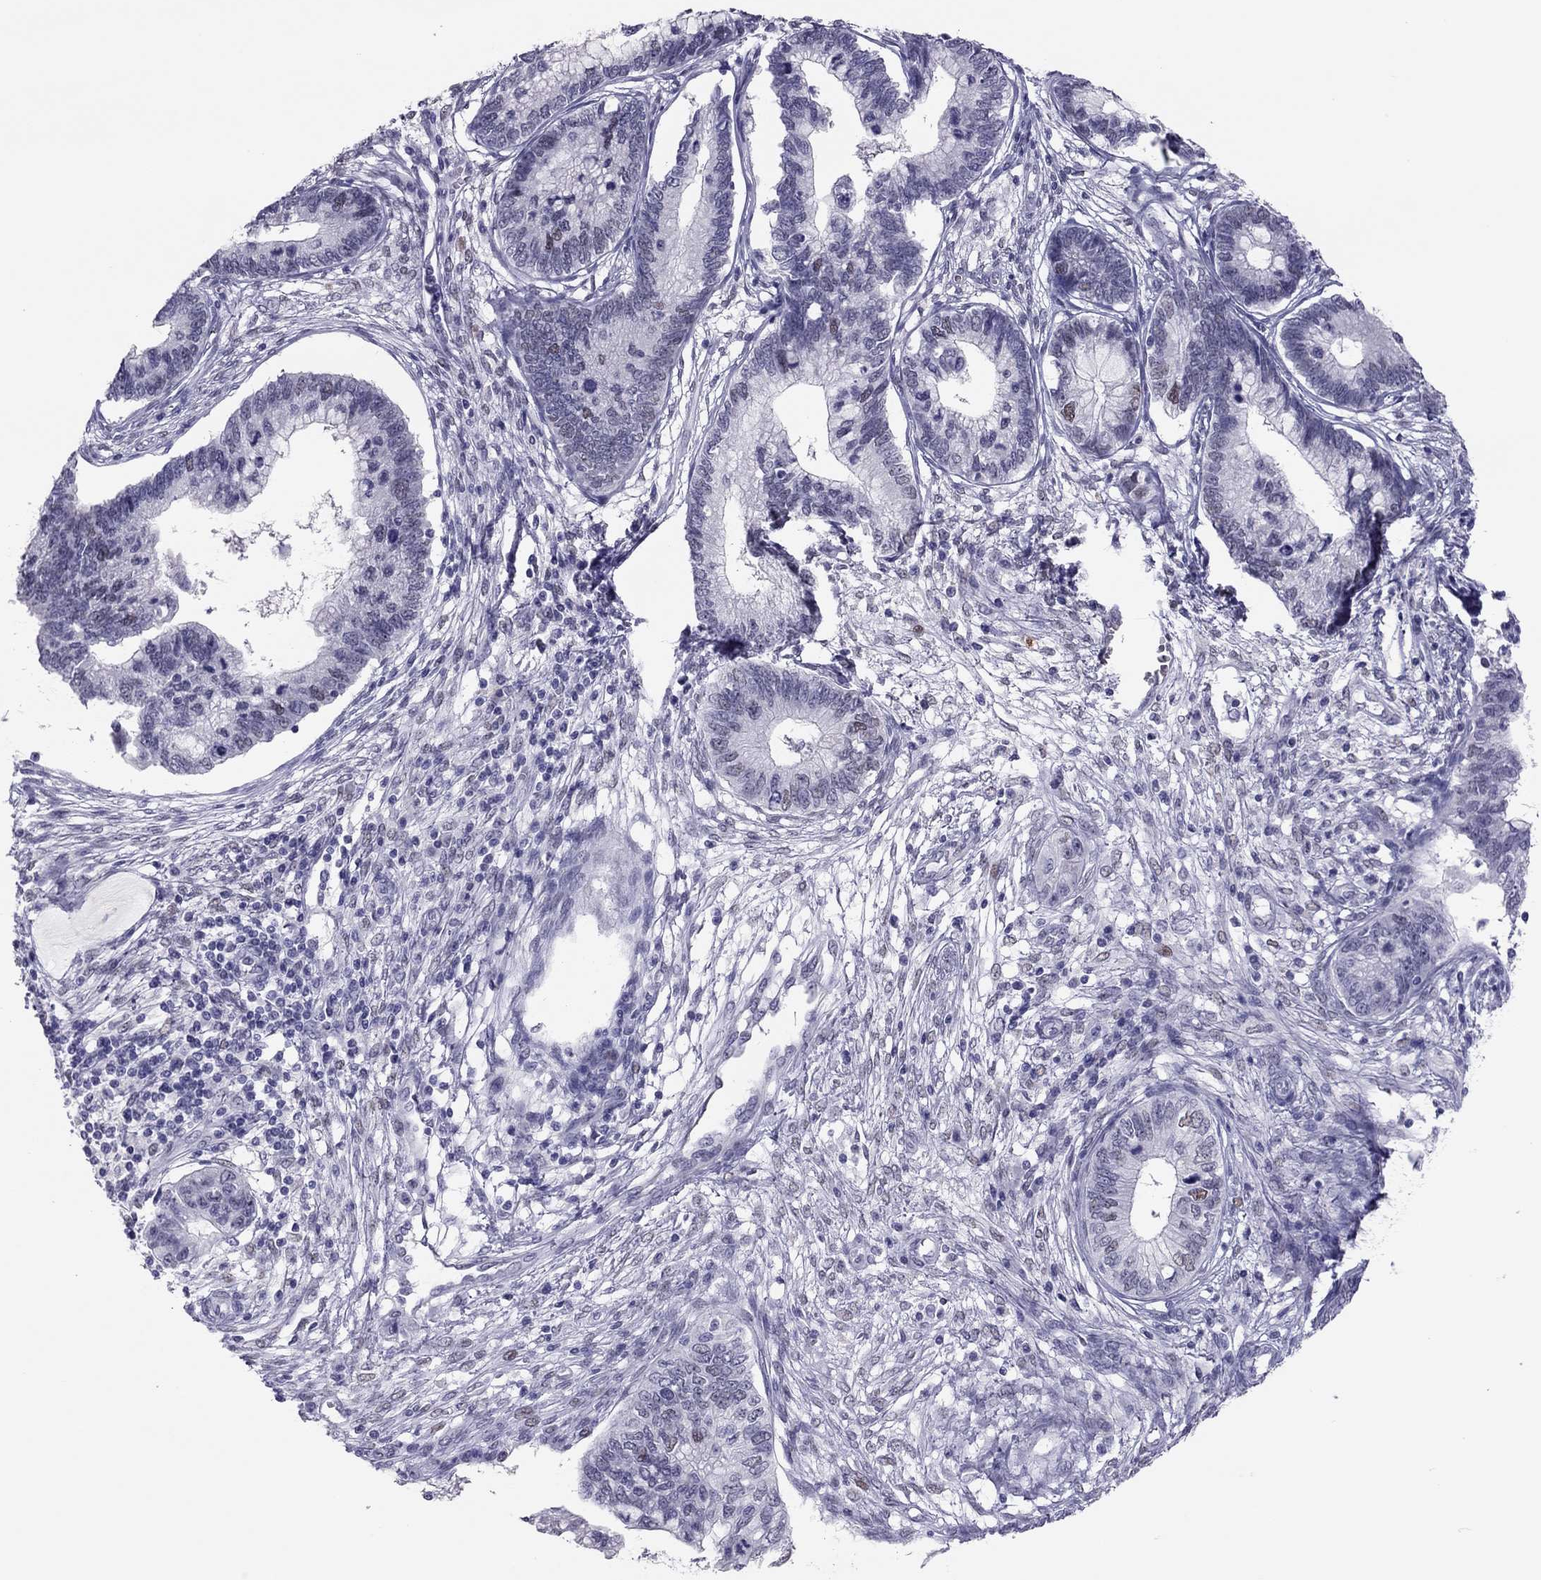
{"staining": {"intensity": "weak", "quantity": "<25%", "location": "nuclear"}, "tissue": "cervical cancer", "cell_type": "Tumor cells", "image_type": "cancer", "snomed": [{"axis": "morphology", "description": "Adenocarcinoma, NOS"}, {"axis": "topography", "description": "Cervix"}], "caption": "Immunohistochemical staining of human adenocarcinoma (cervical) demonstrates no significant positivity in tumor cells.", "gene": "PHOX2A", "patient": {"sex": "female", "age": 44}}